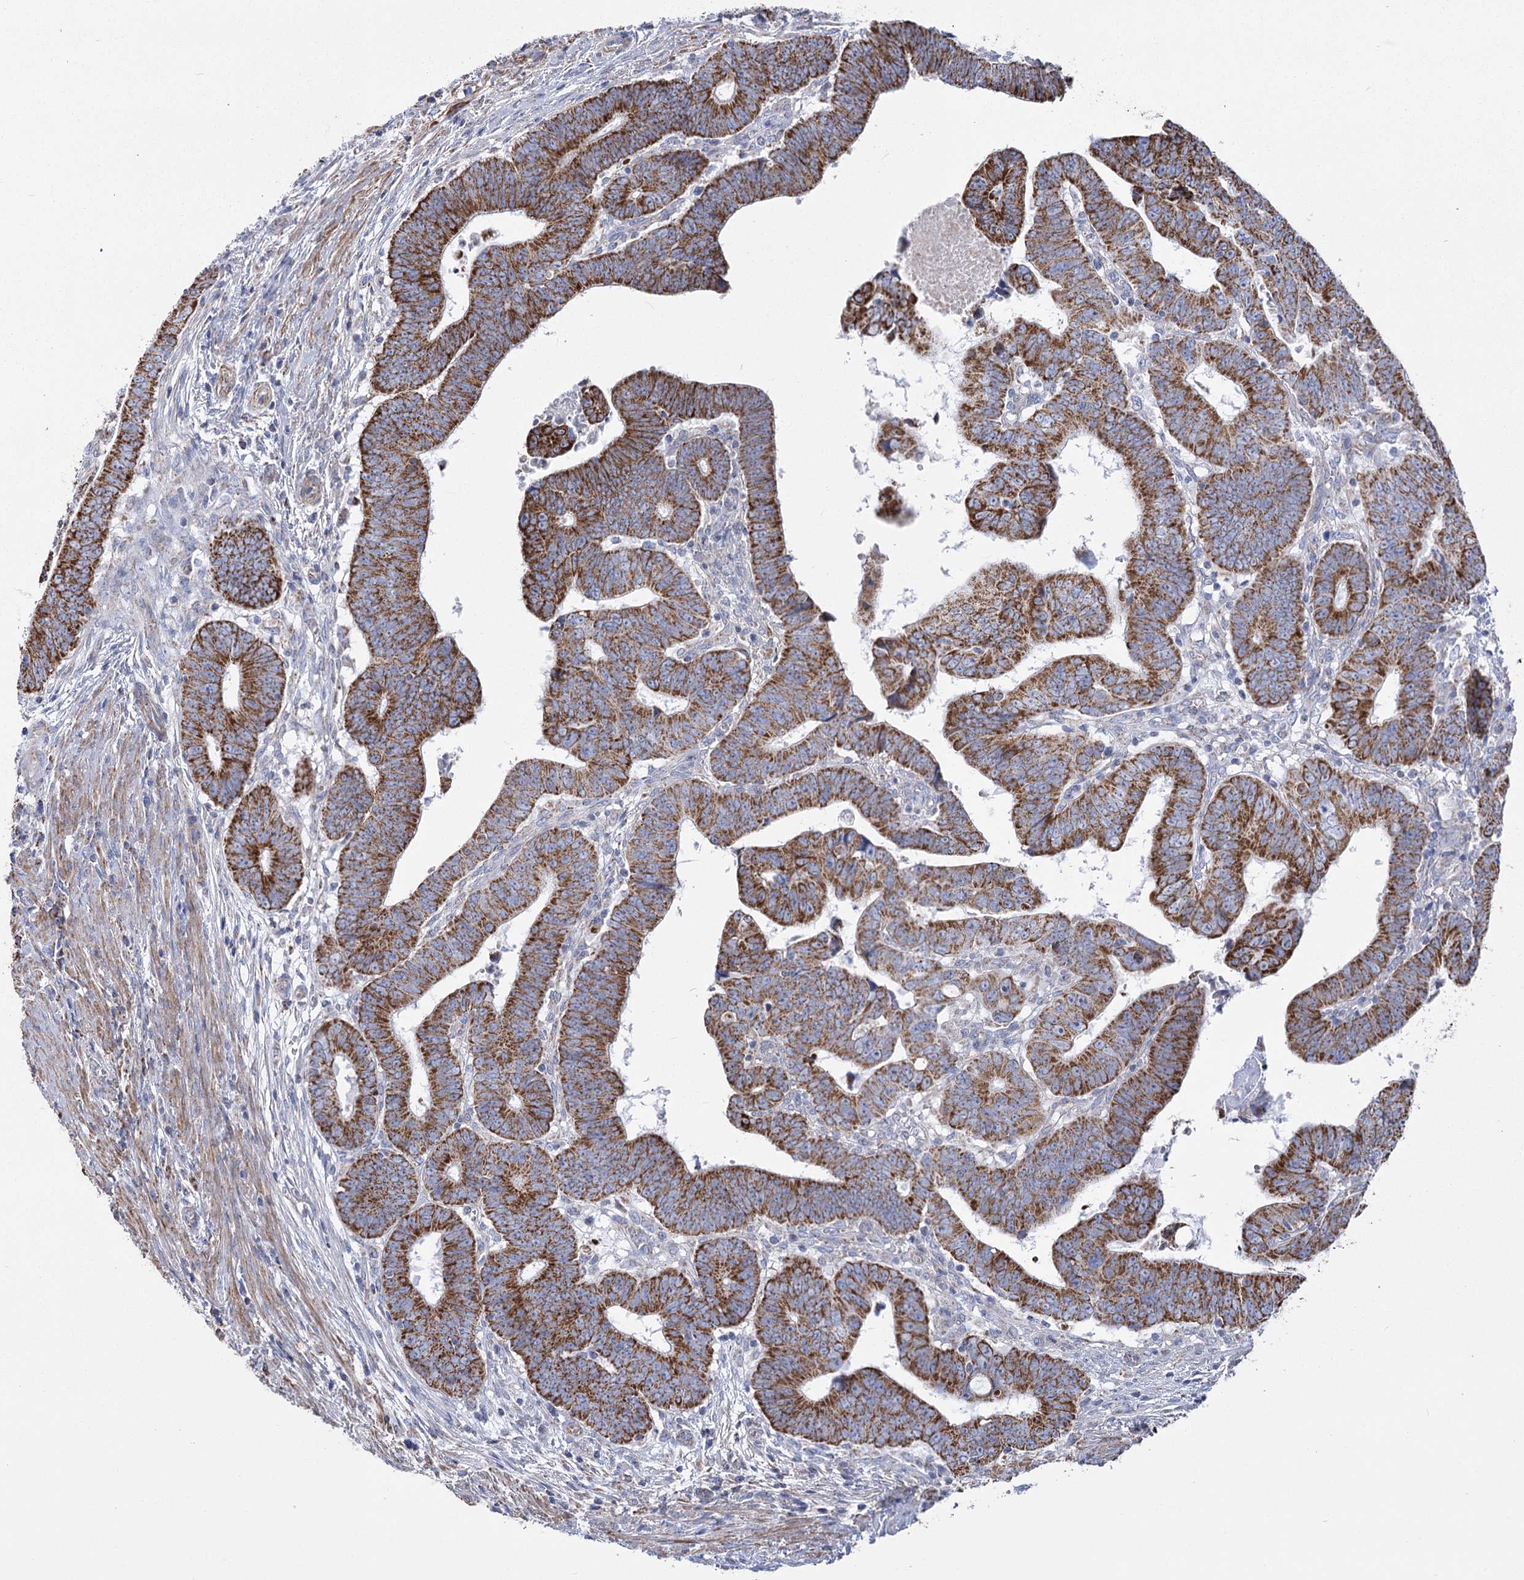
{"staining": {"intensity": "strong", "quantity": ">75%", "location": "cytoplasmic/membranous"}, "tissue": "colorectal cancer", "cell_type": "Tumor cells", "image_type": "cancer", "snomed": [{"axis": "morphology", "description": "Normal tissue, NOS"}, {"axis": "morphology", "description": "Adenocarcinoma, NOS"}, {"axis": "topography", "description": "Rectum"}], "caption": "Immunohistochemical staining of human colorectal adenocarcinoma demonstrates strong cytoplasmic/membranous protein staining in approximately >75% of tumor cells. (DAB (3,3'-diaminobenzidine) IHC with brightfield microscopy, high magnification).", "gene": "PDHB", "patient": {"sex": "female", "age": 65}}